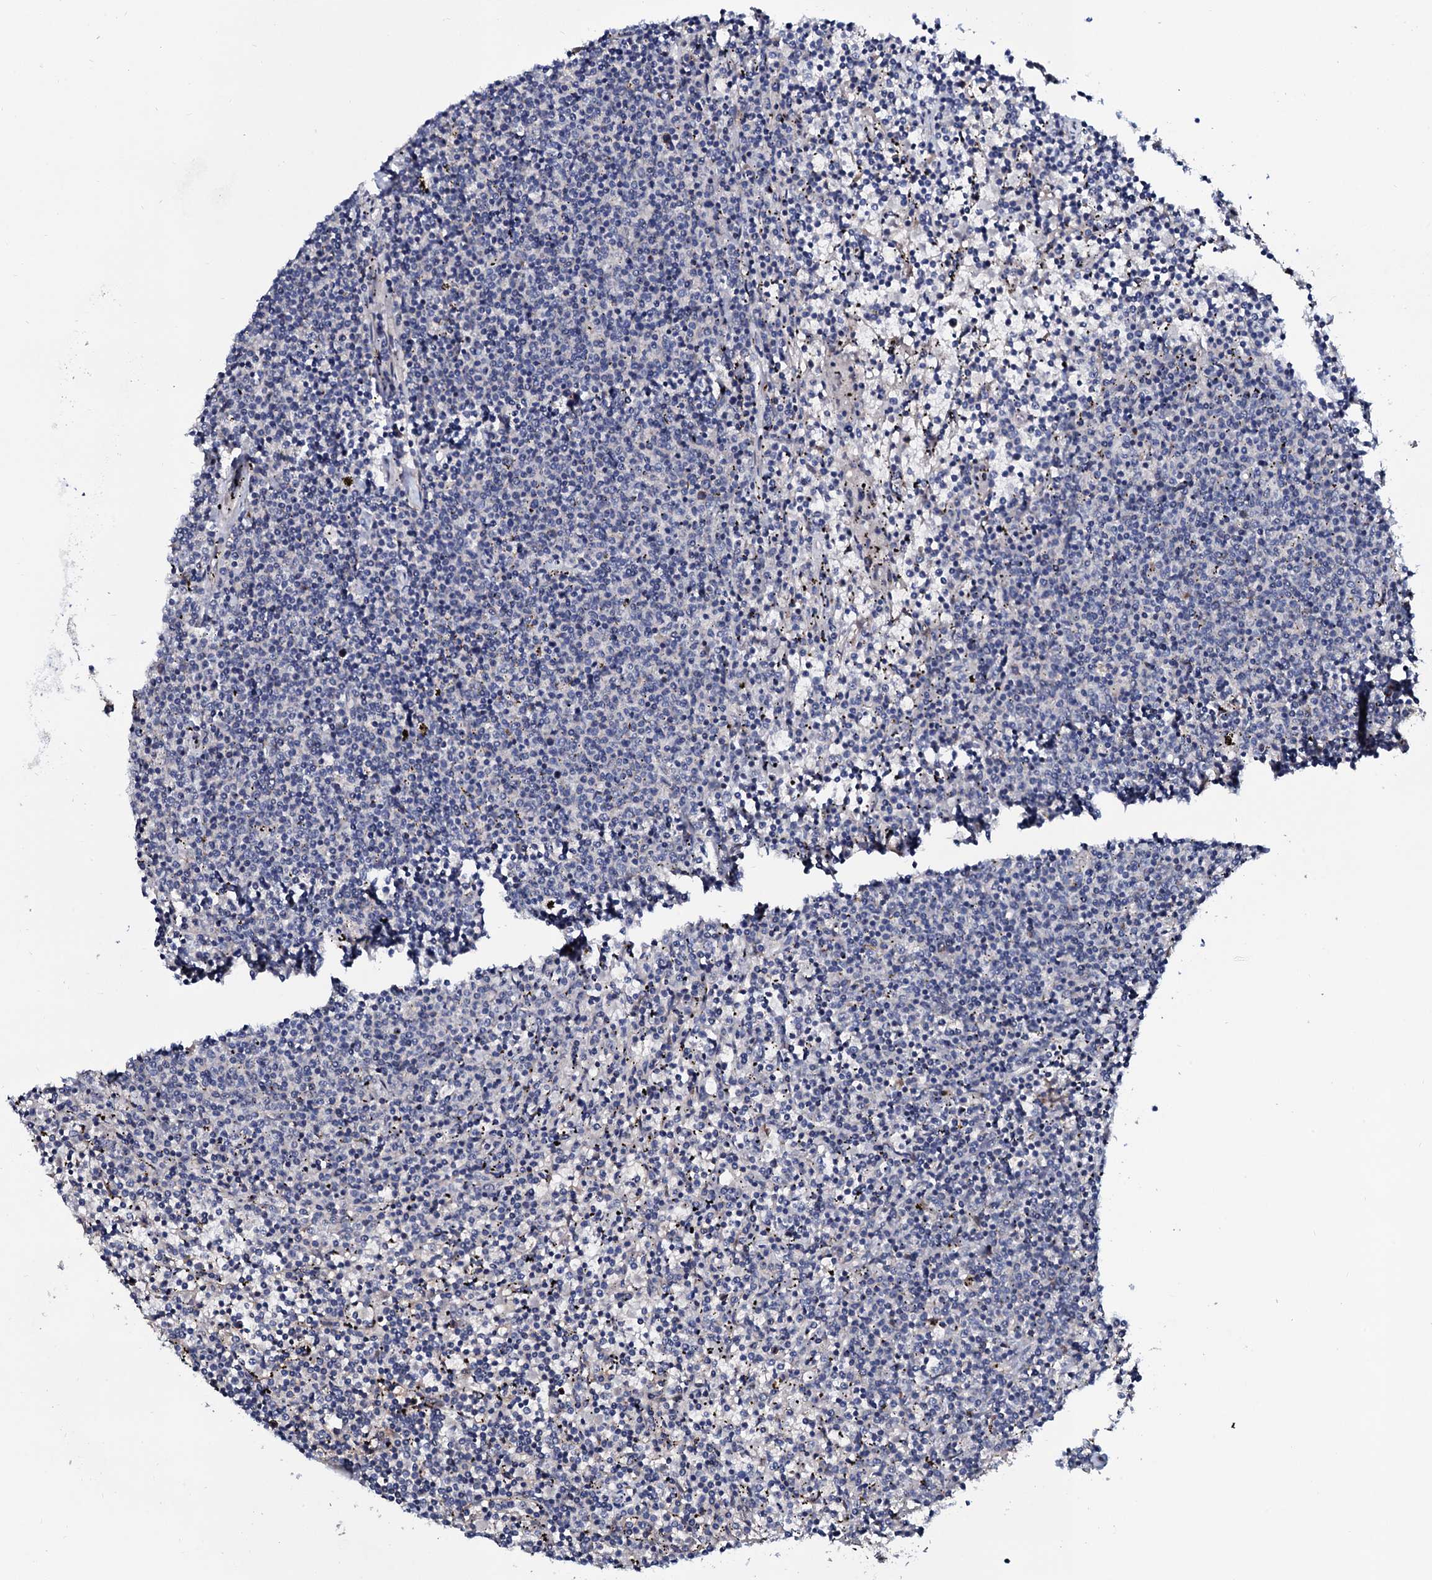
{"staining": {"intensity": "negative", "quantity": "none", "location": "none"}, "tissue": "lymphoma", "cell_type": "Tumor cells", "image_type": "cancer", "snomed": [{"axis": "morphology", "description": "Malignant lymphoma, non-Hodgkin's type, Low grade"}, {"axis": "topography", "description": "Spleen"}], "caption": "The image displays no staining of tumor cells in malignant lymphoma, non-Hodgkin's type (low-grade).", "gene": "PPP1R3D", "patient": {"sex": "female", "age": 50}}